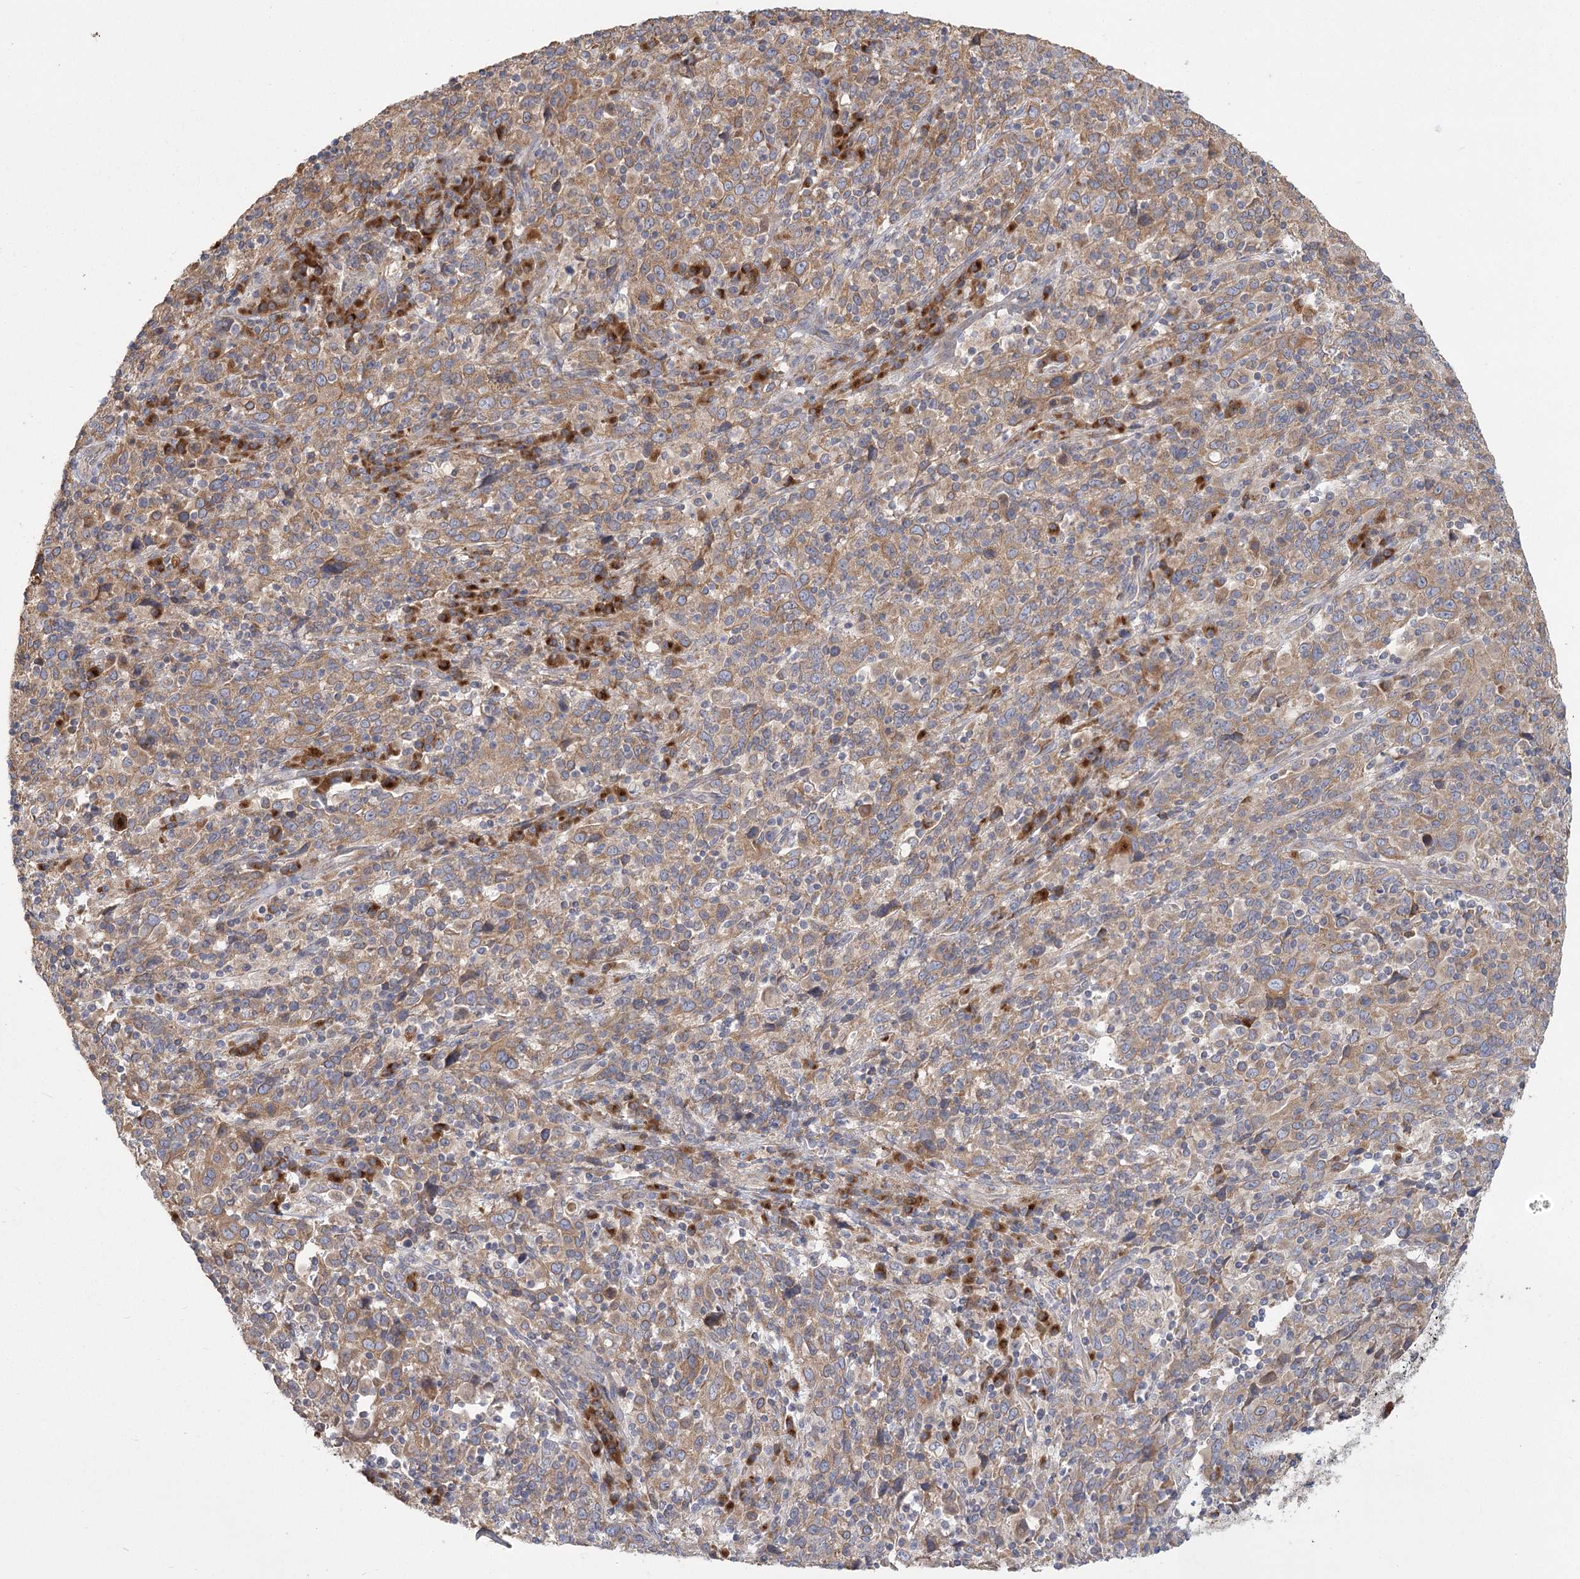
{"staining": {"intensity": "moderate", "quantity": ">75%", "location": "cytoplasmic/membranous"}, "tissue": "cervical cancer", "cell_type": "Tumor cells", "image_type": "cancer", "snomed": [{"axis": "morphology", "description": "Squamous cell carcinoma, NOS"}, {"axis": "topography", "description": "Cervix"}], "caption": "Protein expression analysis of human cervical squamous cell carcinoma reveals moderate cytoplasmic/membranous expression in about >75% of tumor cells.", "gene": "CNTLN", "patient": {"sex": "female", "age": 46}}